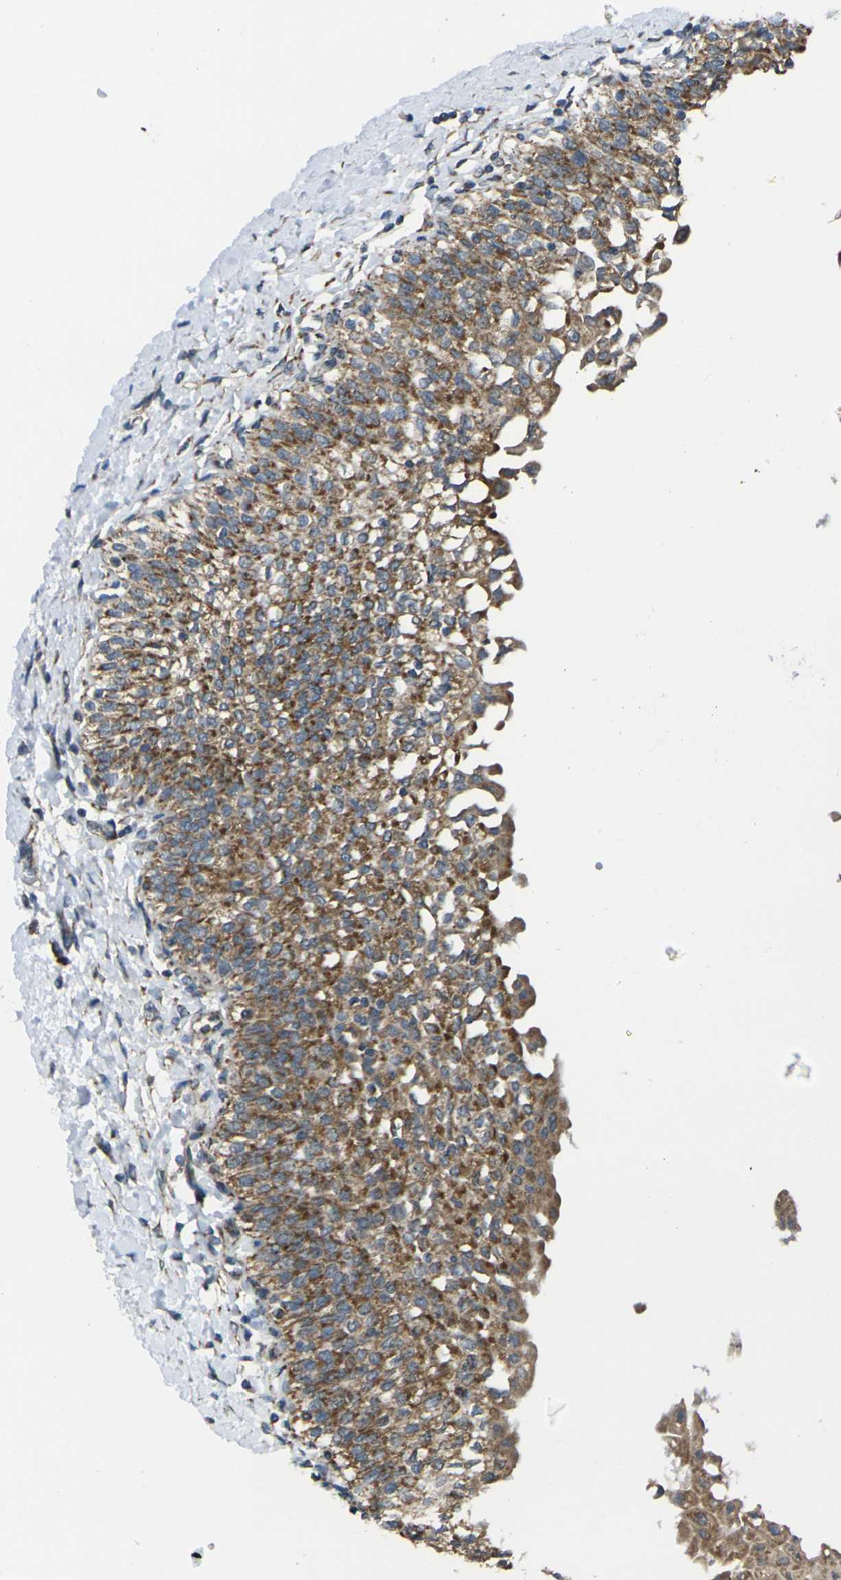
{"staining": {"intensity": "moderate", "quantity": ">75%", "location": "cytoplasmic/membranous"}, "tissue": "urinary bladder", "cell_type": "Urothelial cells", "image_type": "normal", "snomed": [{"axis": "morphology", "description": "Normal tissue, NOS"}, {"axis": "topography", "description": "Urinary bladder"}], "caption": "This histopathology image shows IHC staining of unremarkable human urinary bladder, with medium moderate cytoplasmic/membranous expression in about >75% of urothelial cells.", "gene": "TMEM120B", "patient": {"sex": "male", "age": 55}}